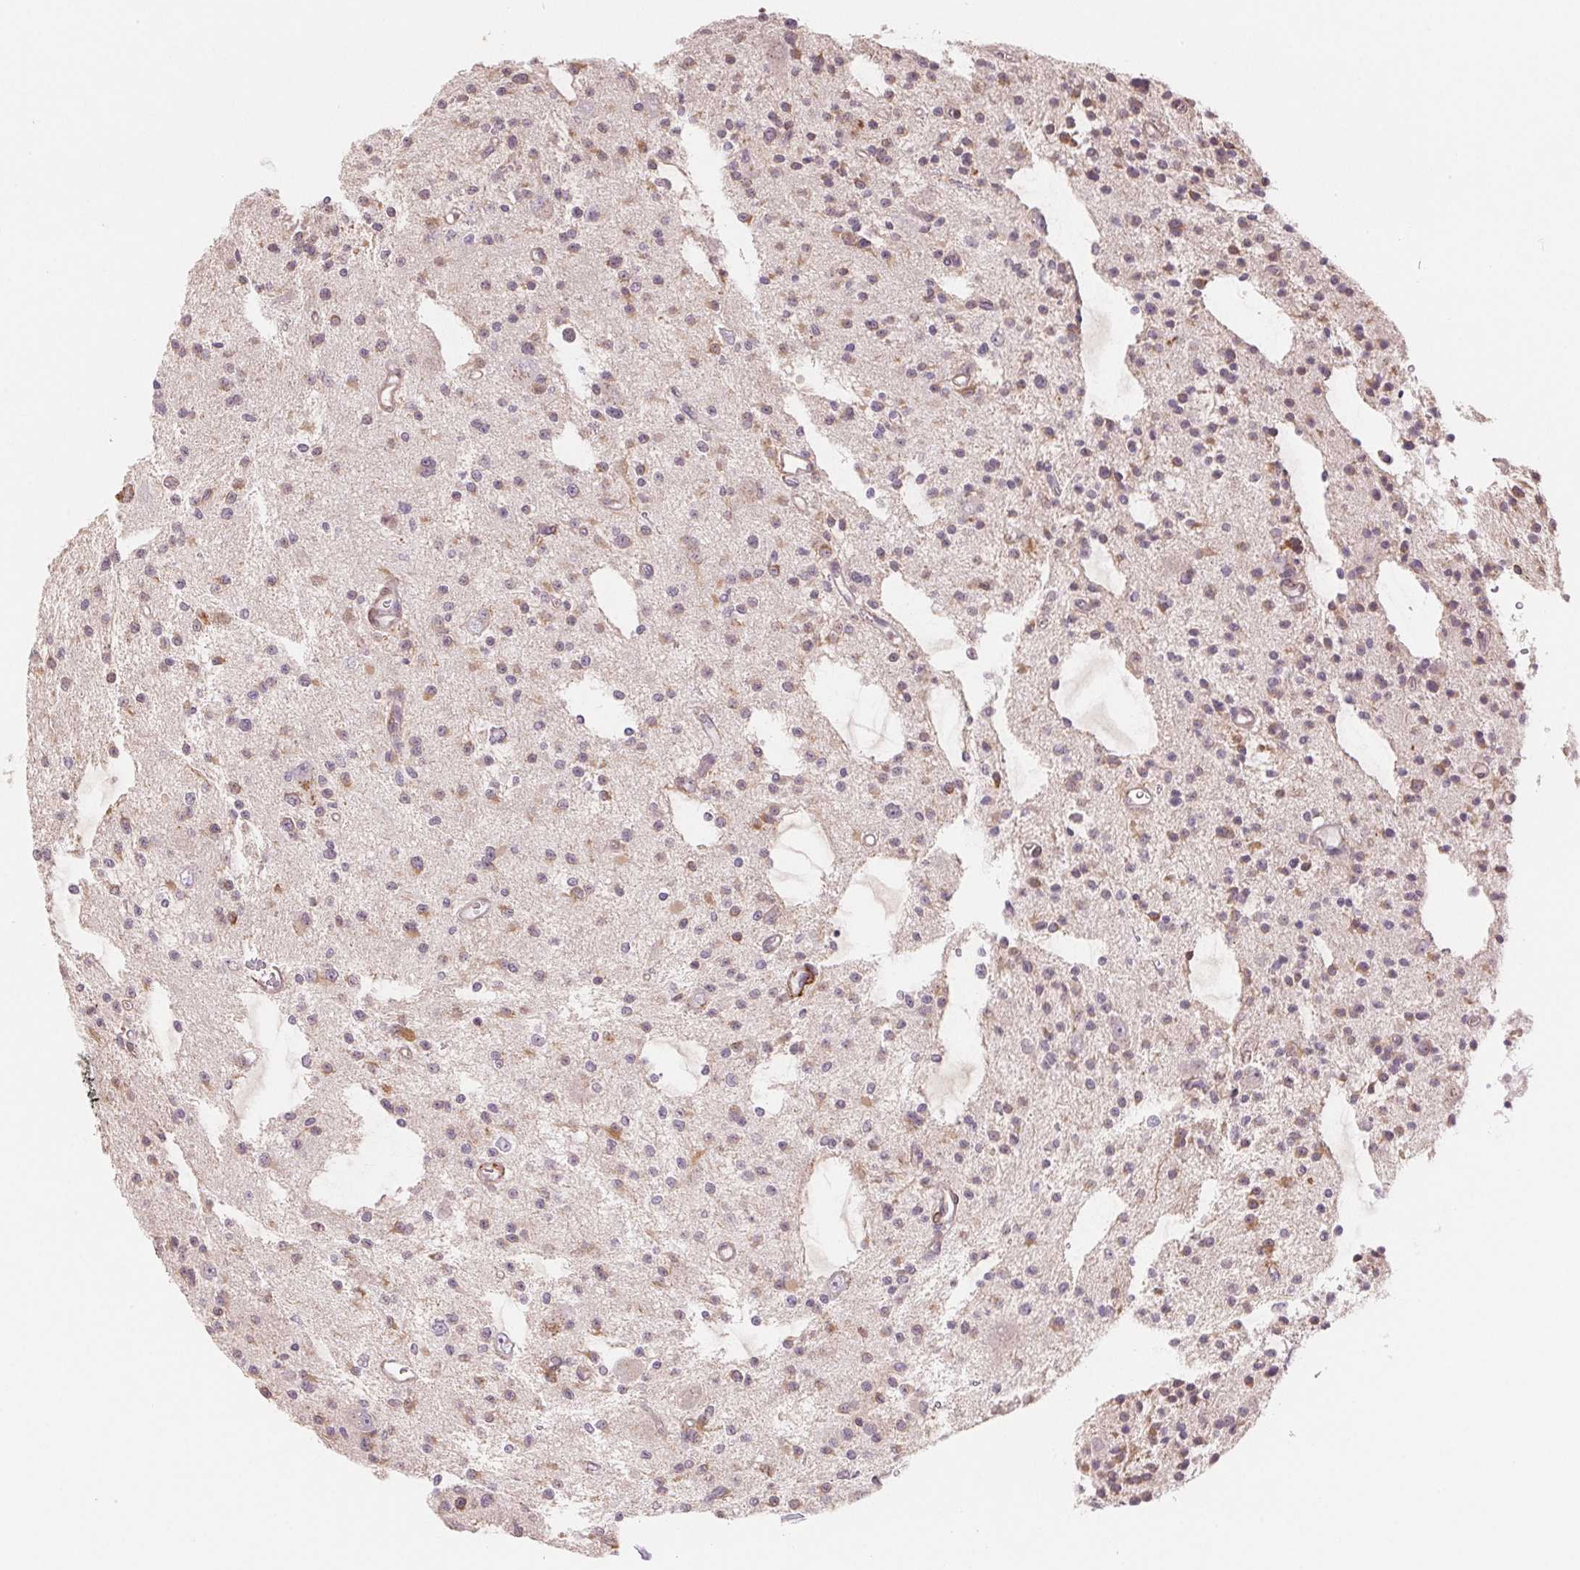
{"staining": {"intensity": "weak", "quantity": "25%-75%", "location": "cytoplasmic/membranous,nuclear"}, "tissue": "glioma", "cell_type": "Tumor cells", "image_type": "cancer", "snomed": [{"axis": "morphology", "description": "Glioma, malignant, Low grade"}, {"axis": "topography", "description": "Brain"}], "caption": "The image exhibits immunohistochemical staining of malignant glioma (low-grade). There is weak cytoplasmic/membranous and nuclear positivity is seen in about 25%-75% of tumor cells.", "gene": "FKBP10", "patient": {"sex": "male", "age": 43}}